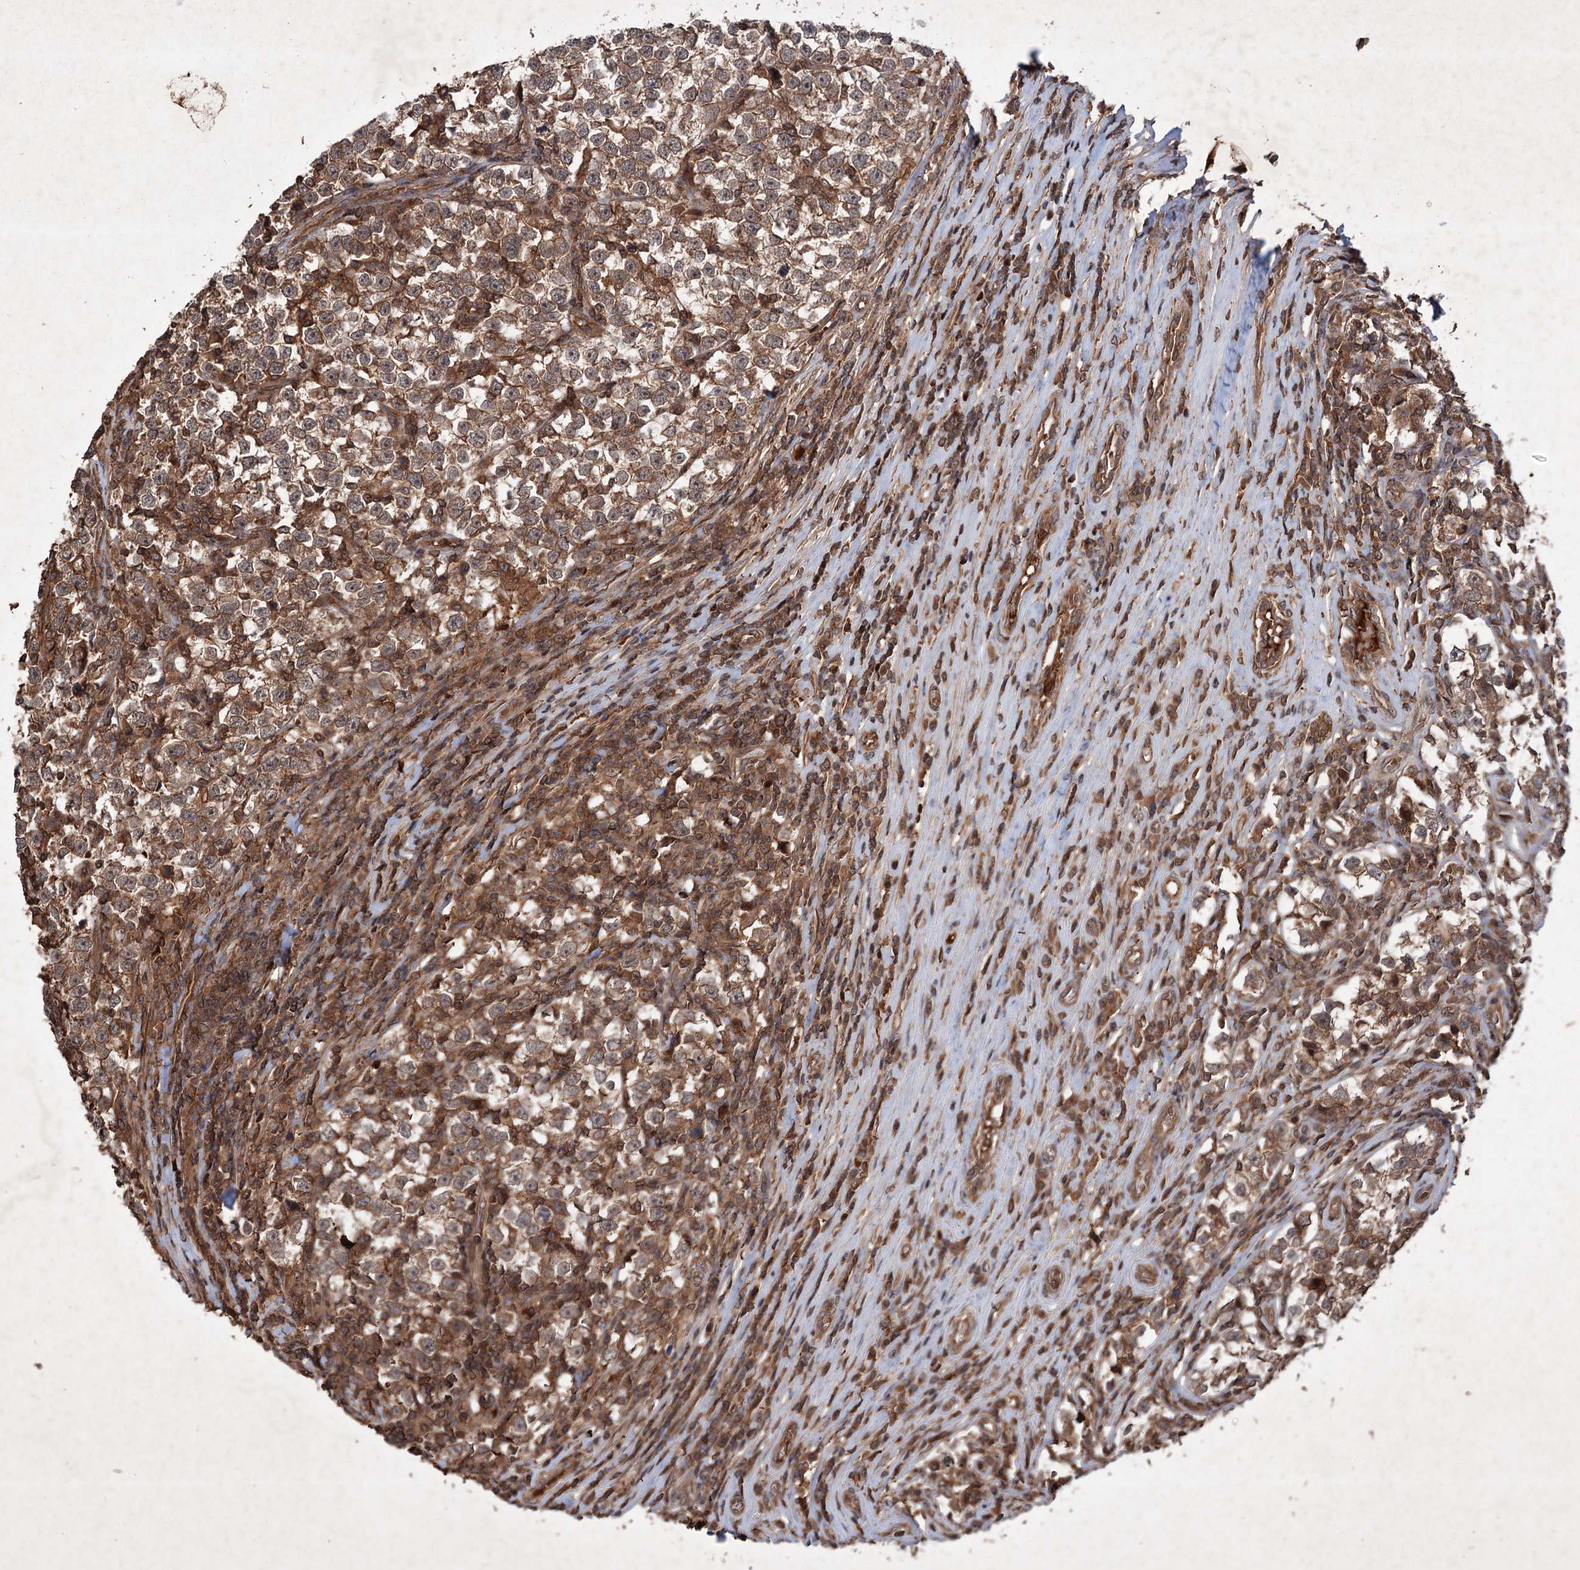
{"staining": {"intensity": "moderate", "quantity": ">75%", "location": "cytoplasmic/membranous,nuclear"}, "tissue": "testis cancer", "cell_type": "Tumor cells", "image_type": "cancer", "snomed": [{"axis": "morphology", "description": "Normal tissue, NOS"}, {"axis": "morphology", "description": "Seminoma, NOS"}, {"axis": "topography", "description": "Testis"}], "caption": "Seminoma (testis) tissue exhibits moderate cytoplasmic/membranous and nuclear expression in about >75% of tumor cells, visualized by immunohistochemistry.", "gene": "ADK", "patient": {"sex": "male", "age": 43}}